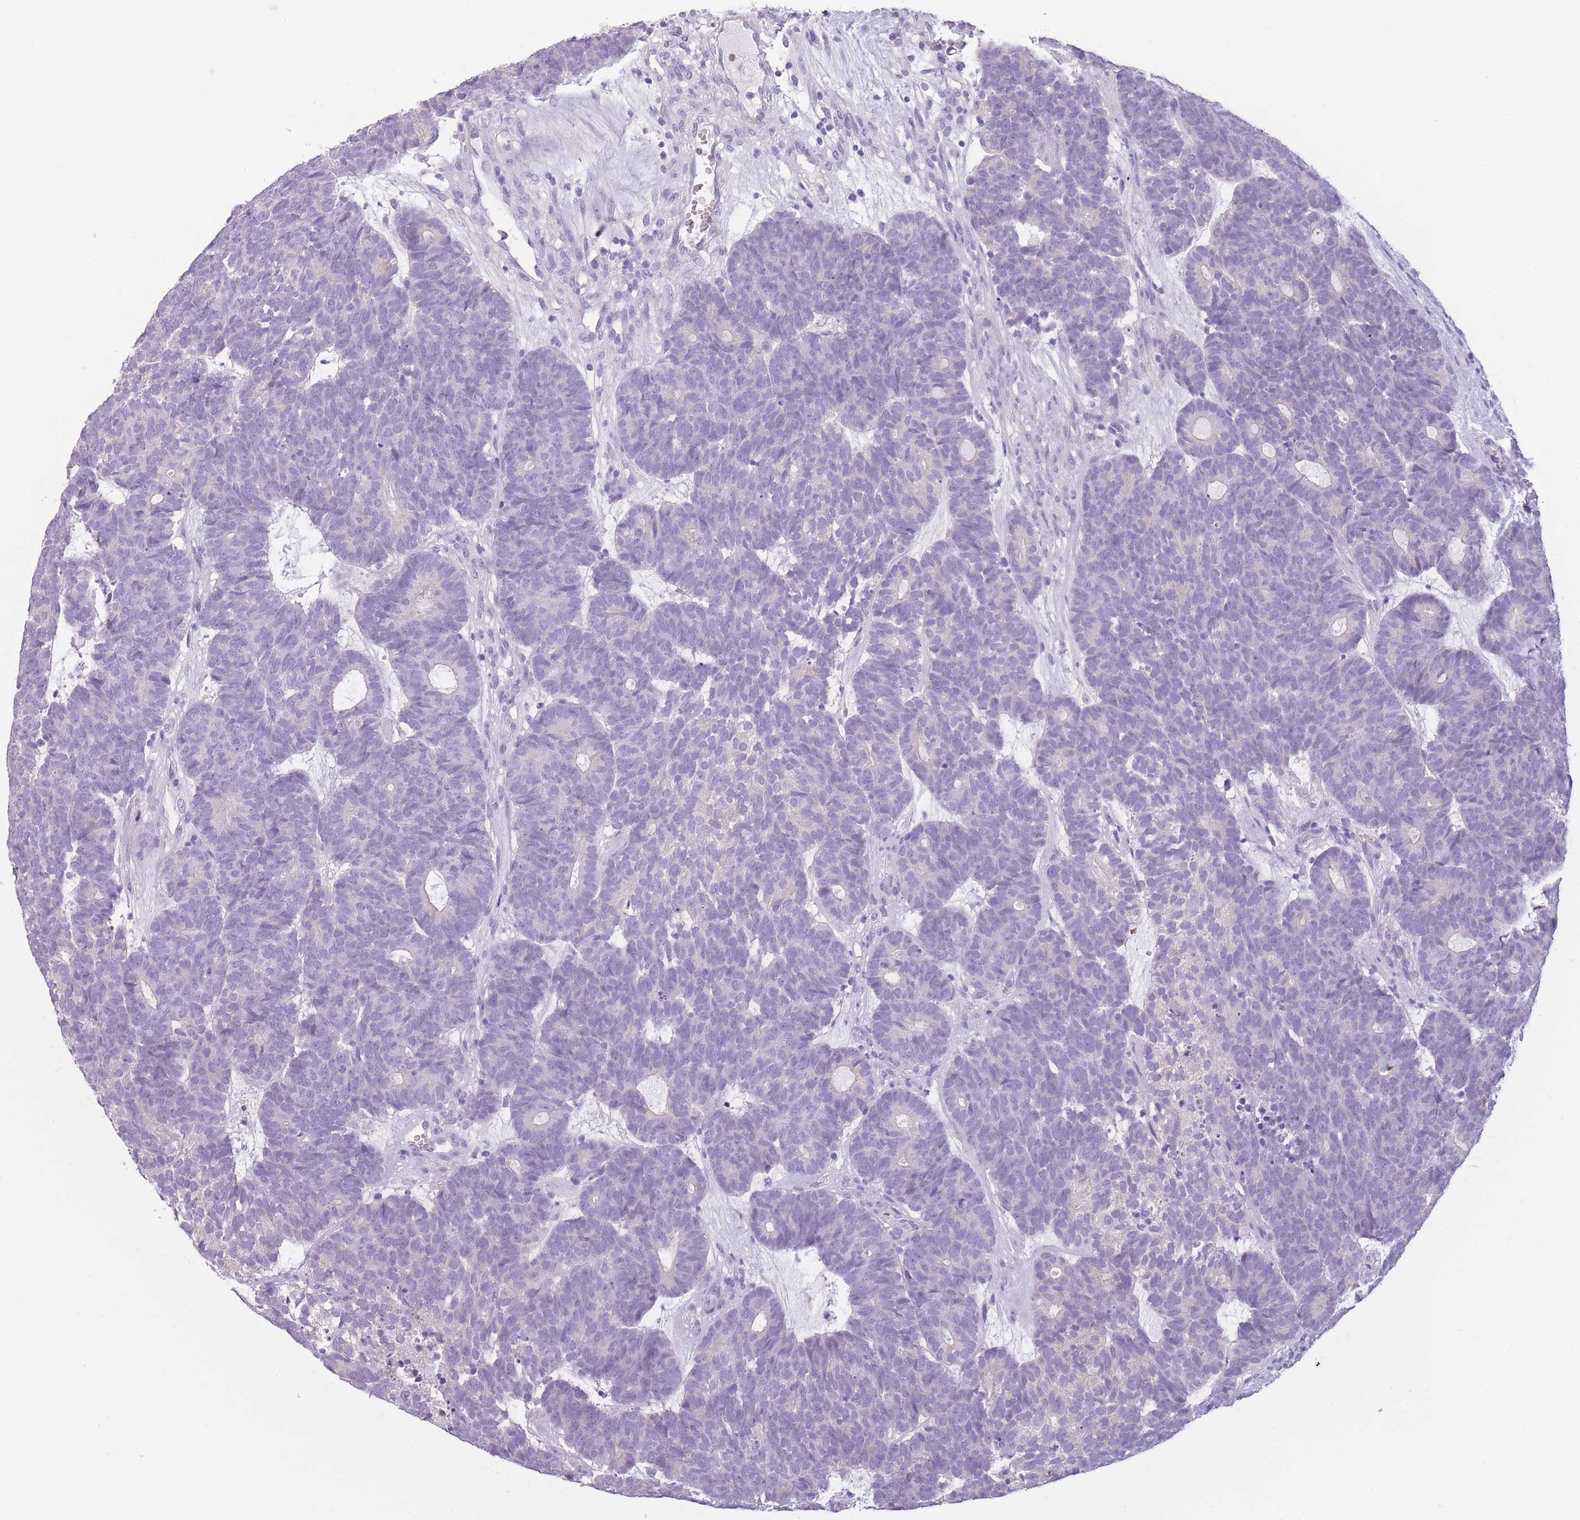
{"staining": {"intensity": "negative", "quantity": "none", "location": "none"}, "tissue": "head and neck cancer", "cell_type": "Tumor cells", "image_type": "cancer", "snomed": [{"axis": "morphology", "description": "Adenocarcinoma, NOS"}, {"axis": "topography", "description": "Head-Neck"}], "caption": "High magnification brightfield microscopy of head and neck cancer stained with DAB (brown) and counterstained with hematoxylin (blue): tumor cells show no significant expression.", "gene": "TMEM236", "patient": {"sex": "female", "age": 81}}